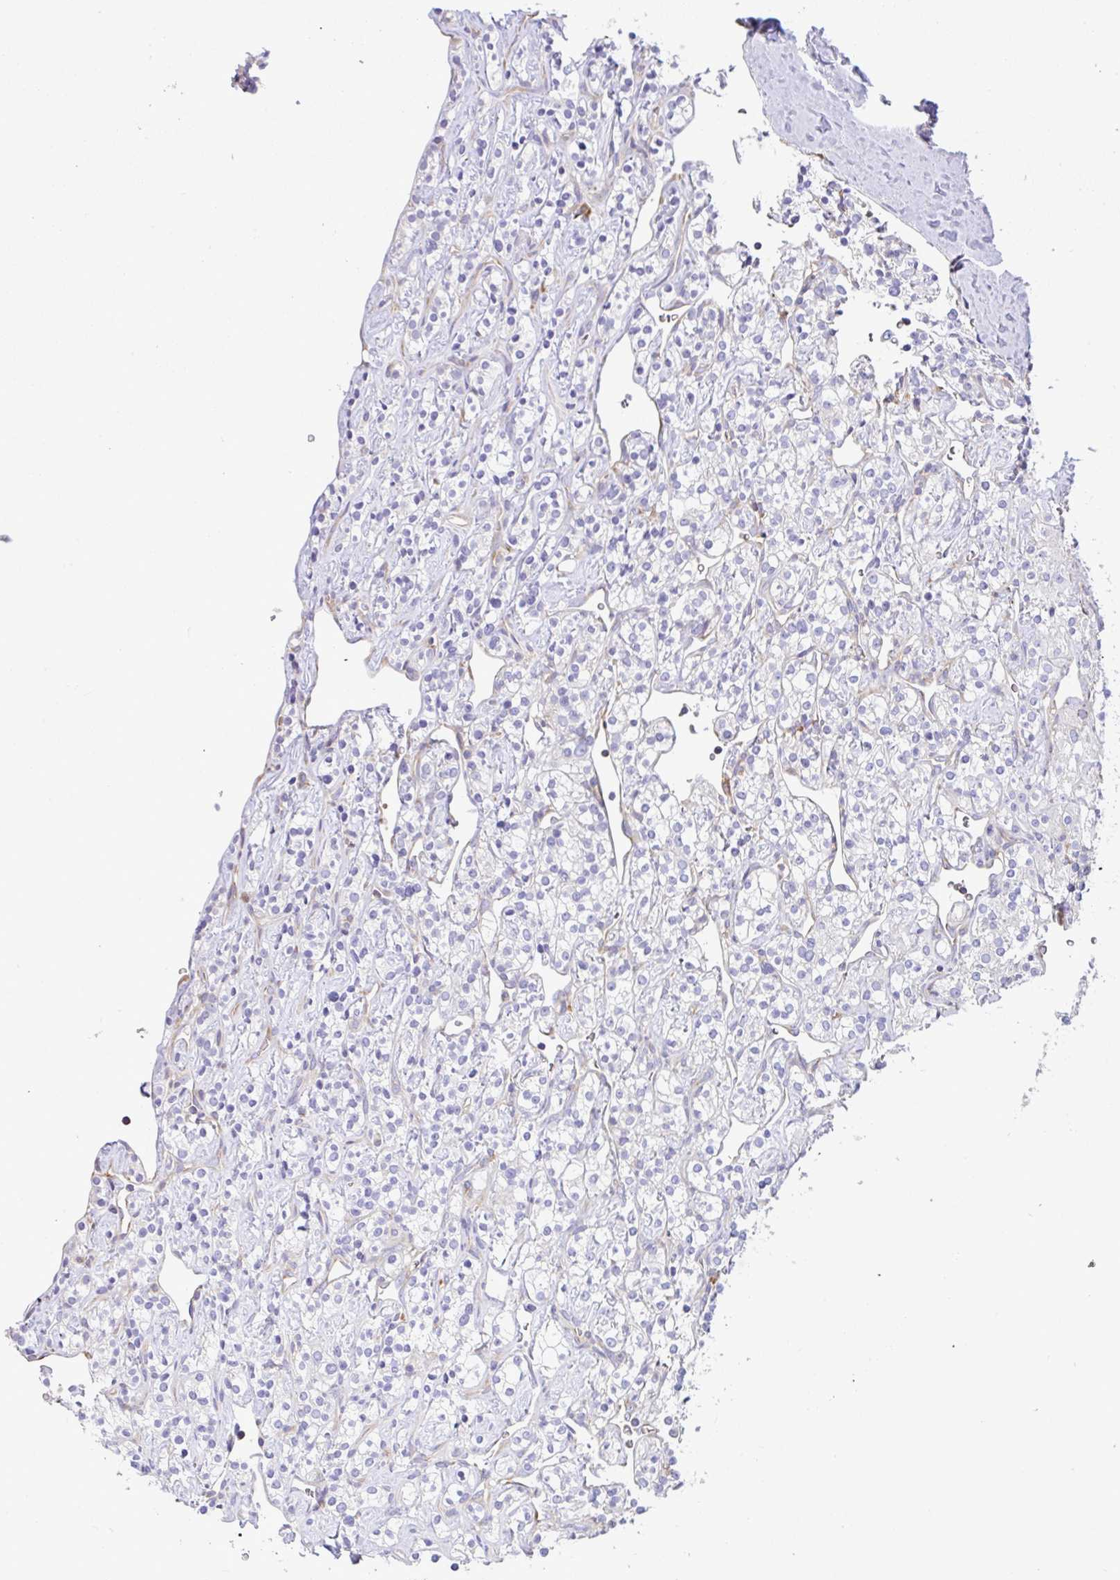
{"staining": {"intensity": "negative", "quantity": "none", "location": "none"}, "tissue": "renal cancer", "cell_type": "Tumor cells", "image_type": "cancer", "snomed": [{"axis": "morphology", "description": "Adenocarcinoma, NOS"}, {"axis": "topography", "description": "Kidney"}], "caption": "Immunohistochemistry of adenocarcinoma (renal) exhibits no staining in tumor cells. (Brightfield microscopy of DAB (3,3'-diaminobenzidine) immunohistochemistry (IHC) at high magnification).", "gene": "GFPT2", "patient": {"sex": "male", "age": 77}}